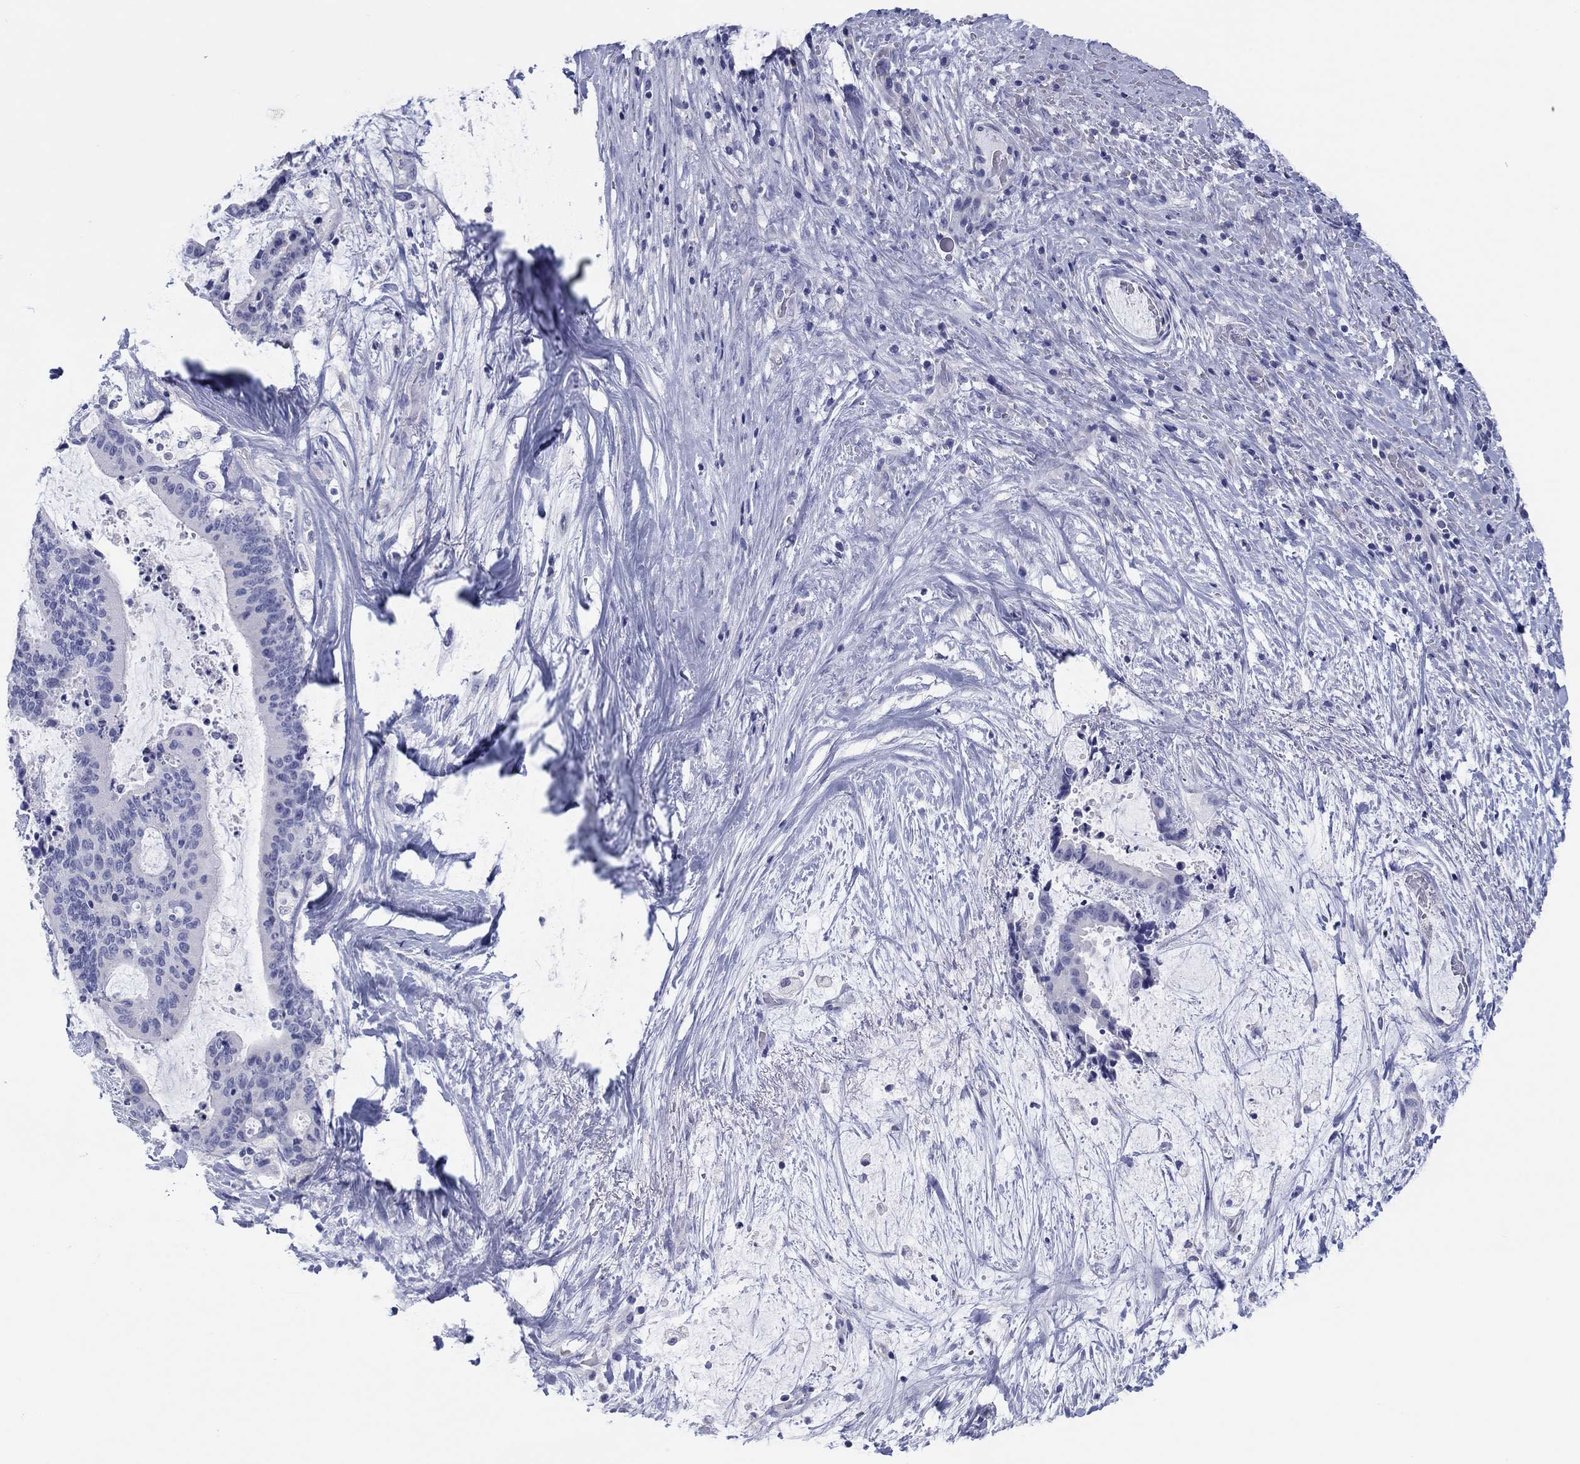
{"staining": {"intensity": "negative", "quantity": "none", "location": "none"}, "tissue": "liver cancer", "cell_type": "Tumor cells", "image_type": "cancer", "snomed": [{"axis": "morphology", "description": "Cholangiocarcinoma"}, {"axis": "topography", "description": "Liver"}], "caption": "Tumor cells are negative for brown protein staining in cholangiocarcinoma (liver). The staining is performed using DAB (3,3'-diaminobenzidine) brown chromogen with nuclei counter-stained in using hematoxylin.", "gene": "ERICH3", "patient": {"sex": "female", "age": 73}}